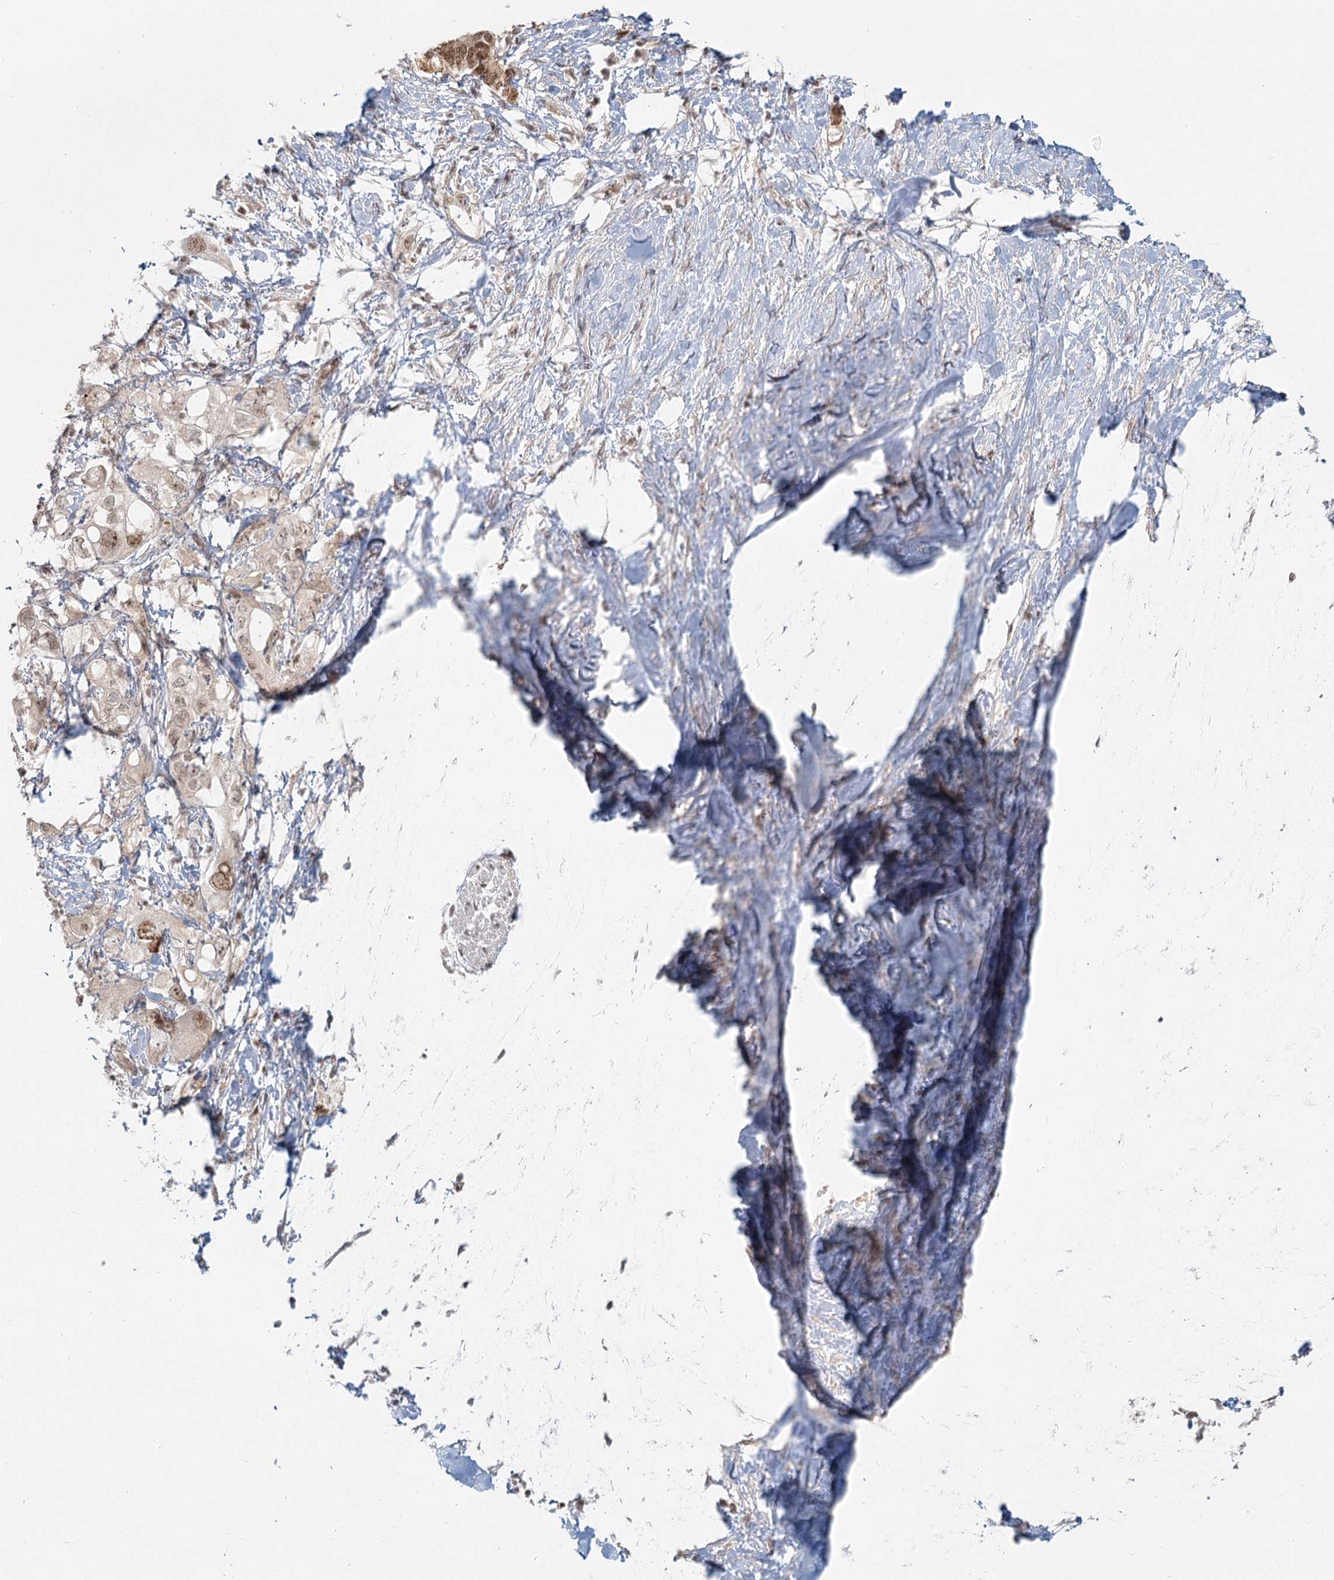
{"staining": {"intensity": "weak", "quantity": "<25%", "location": "nuclear"}, "tissue": "pancreatic cancer", "cell_type": "Tumor cells", "image_type": "cancer", "snomed": [{"axis": "morphology", "description": "Adenocarcinoma, NOS"}, {"axis": "topography", "description": "Pancreas"}], "caption": "DAB immunohistochemical staining of adenocarcinoma (pancreatic) exhibits no significant expression in tumor cells.", "gene": "R3HCC1L", "patient": {"sex": "female", "age": 56}}